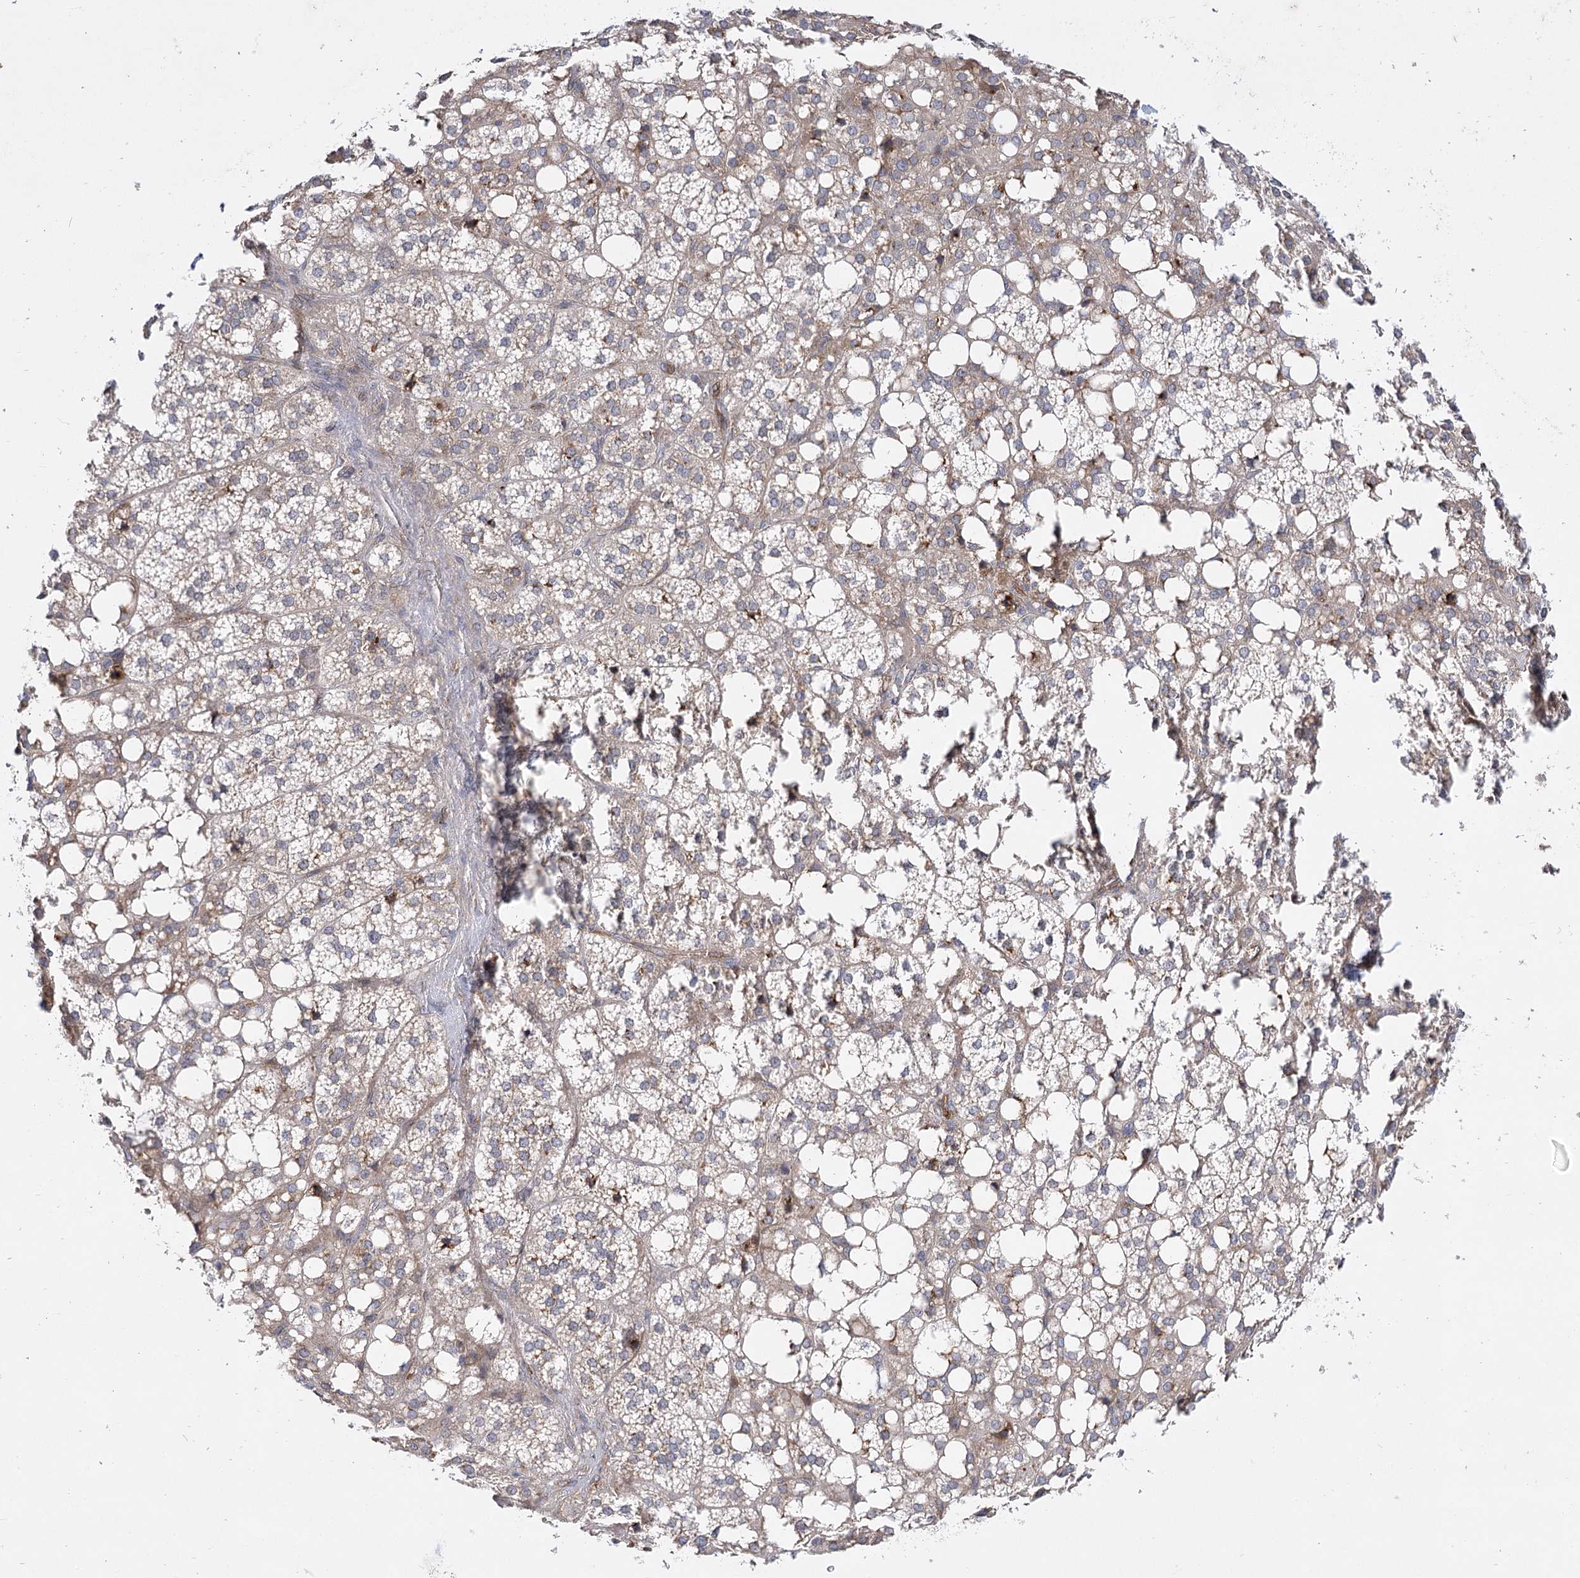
{"staining": {"intensity": "moderate", "quantity": "<25%", "location": "cytoplasmic/membranous"}, "tissue": "adrenal gland", "cell_type": "Glandular cells", "image_type": "normal", "snomed": [{"axis": "morphology", "description": "Normal tissue, NOS"}, {"axis": "topography", "description": "Adrenal gland"}], "caption": "This image reveals benign adrenal gland stained with IHC to label a protein in brown. The cytoplasmic/membranous of glandular cells show moderate positivity for the protein. Nuclei are counter-stained blue.", "gene": "ARHGAP31", "patient": {"sex": "female", "age": 59}}